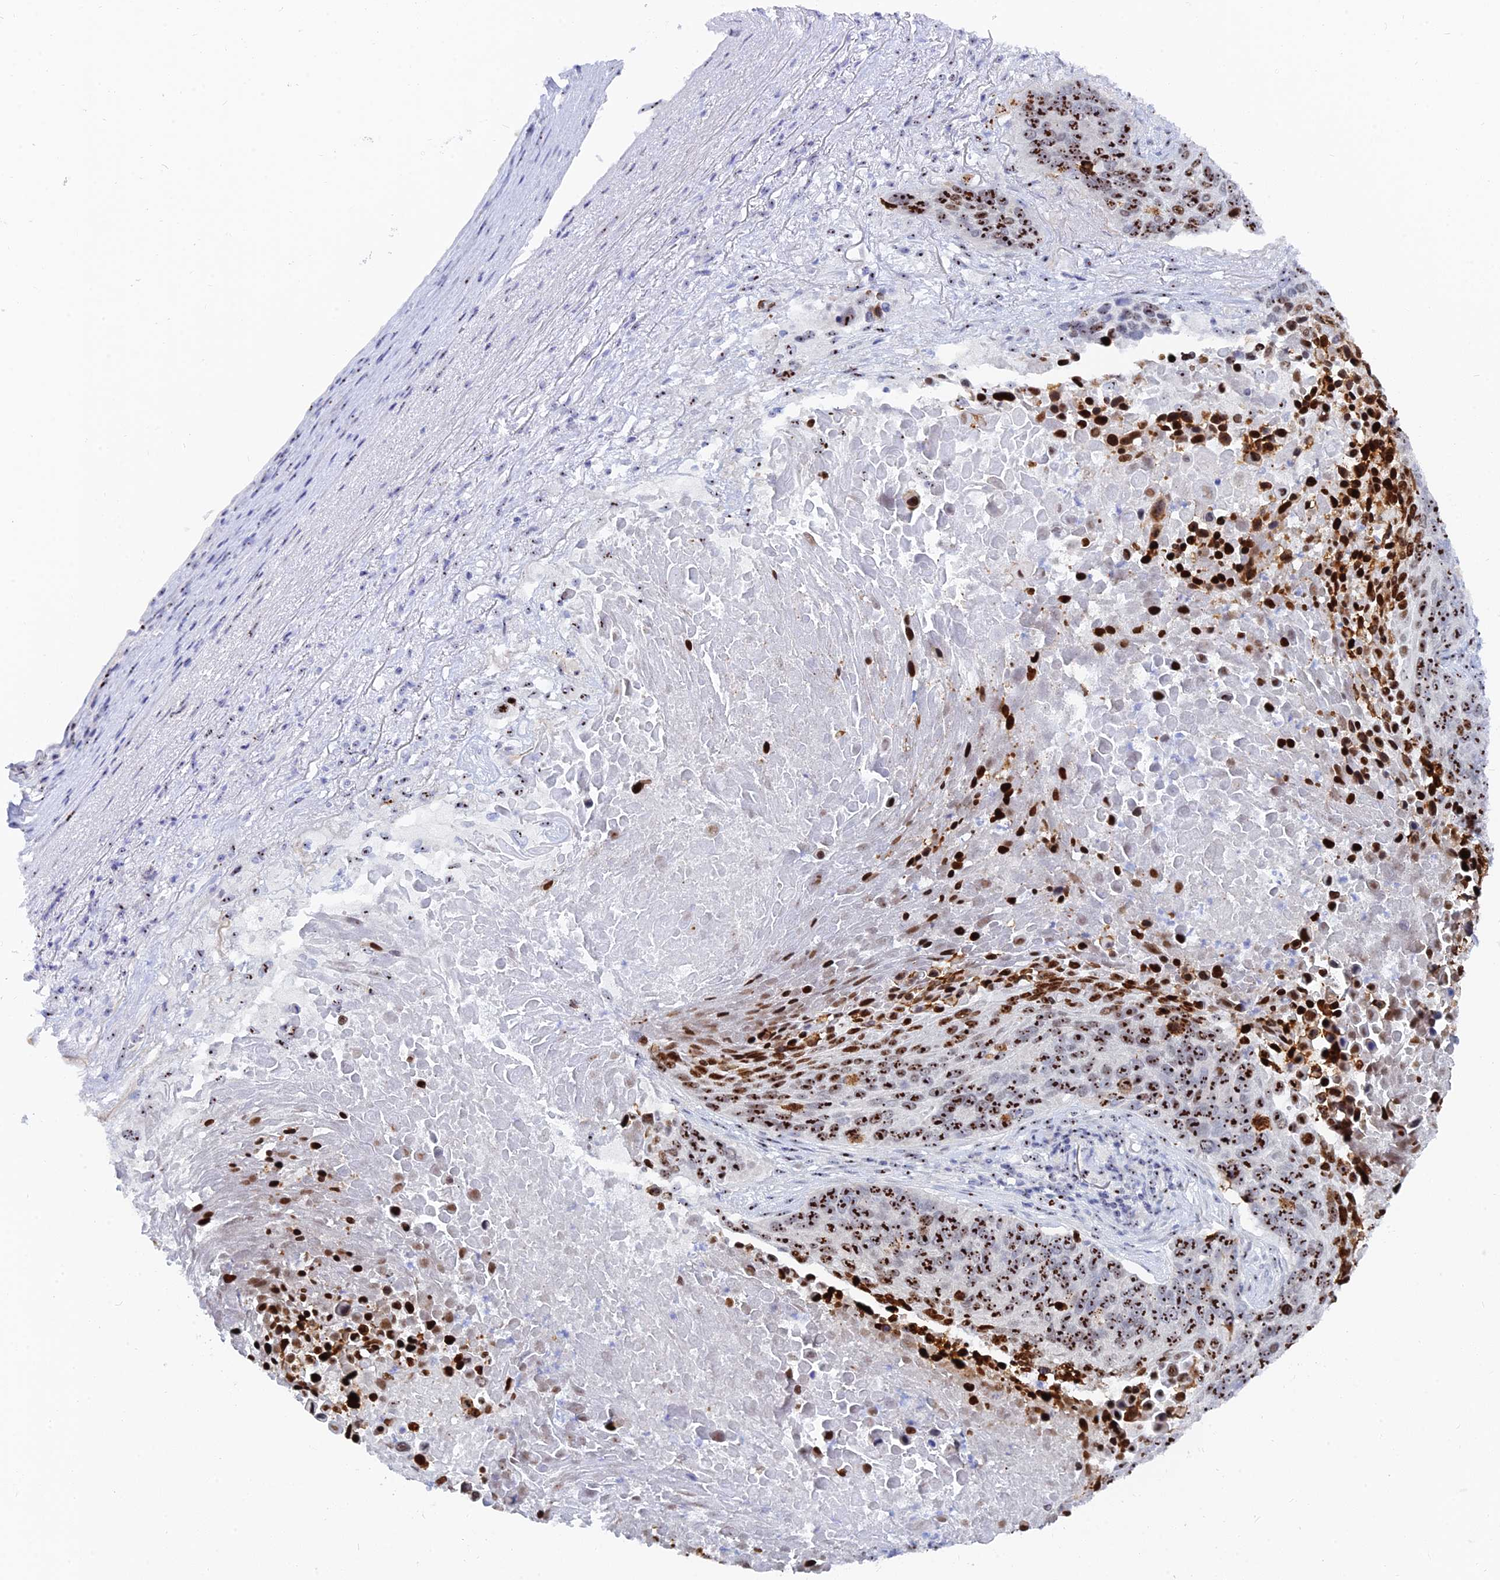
{"staining": {"intensity": "strong", "quantity": ">75%", "location": "nuclear"}, "tissue": "lung cancer", "cell_type": "Tumor cells", "image_type": "cancer", "snomed": [{"axis": "morphology", "description": "Normal tissue, NOS"}, {"axis": "morphology", "description": "Squamous cell carcinoma, NOS"}, {"axis": "topography", "description": "Lymph node"}, {"axis": "topography", "description": "Lung"}], "caption": "Human lung cancer stained with a brown dye exhibits strong nuclear positive positivity in approximately >75% of tumor cells.", "gene": "RSL1D1", "patient": {"sex": "male", "age": 66}}